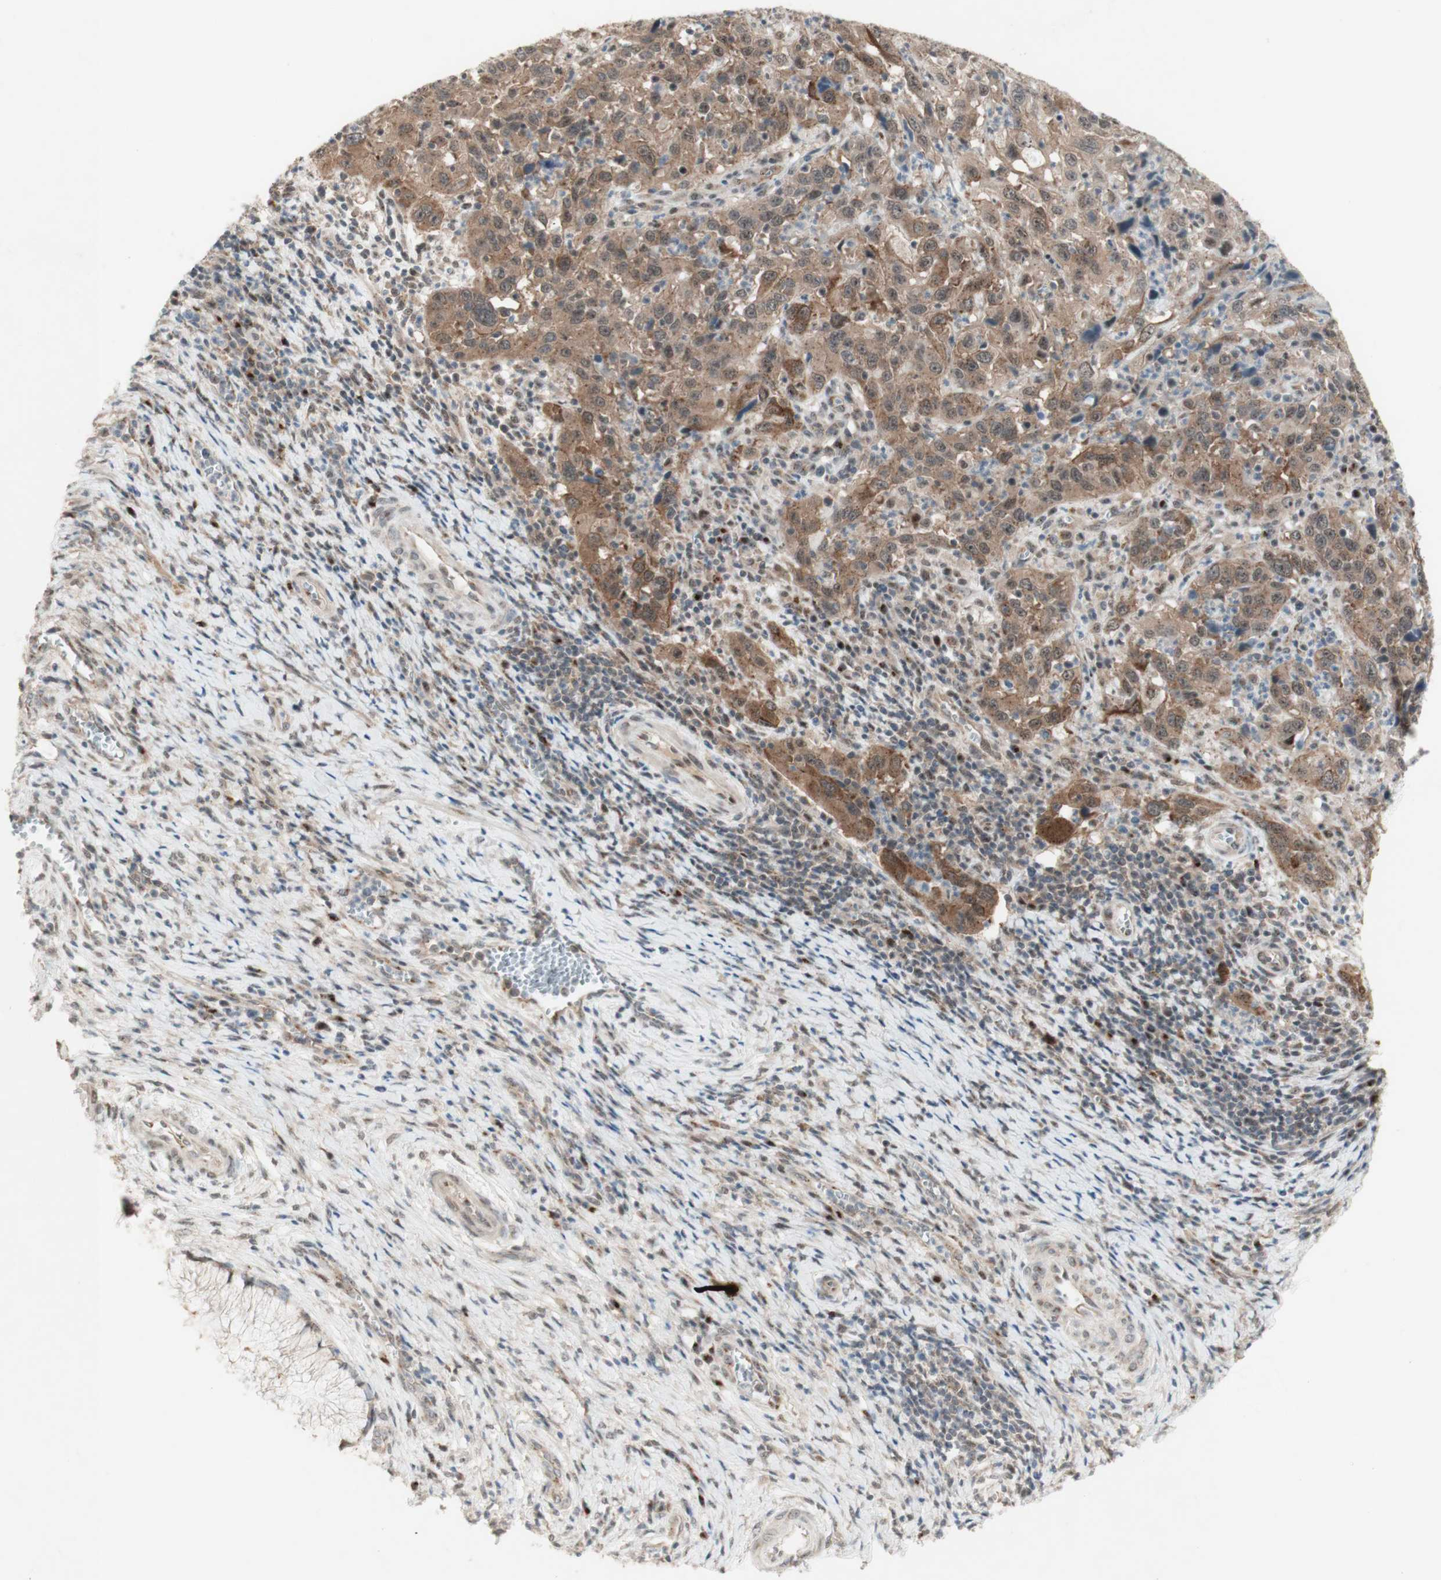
{"staining": {"intensity": "moderate", "quantity": ">75%", "location": "cytoplasmic/membranous"}, "tissue": "cervical cancer", "cell_type": "Tumor cells", "image_type": "cancer", "snomed": [{"axis": "morphology", "description": "Squamous cell carcinoma, NOS"}, {"axis": "topography", "description": "Cervix"}], "caption": "Immunohistochemistry (IHC) (DAB (3,3'-diaminobenzidine)) staining of cervical cancer (squamous cell carcinoma) shows moderate cytoplasmic/membranous protein staining in about >75% of tumor cells.", "gene": "CYLD", "patient": {"sex": "female", "age": 32}}